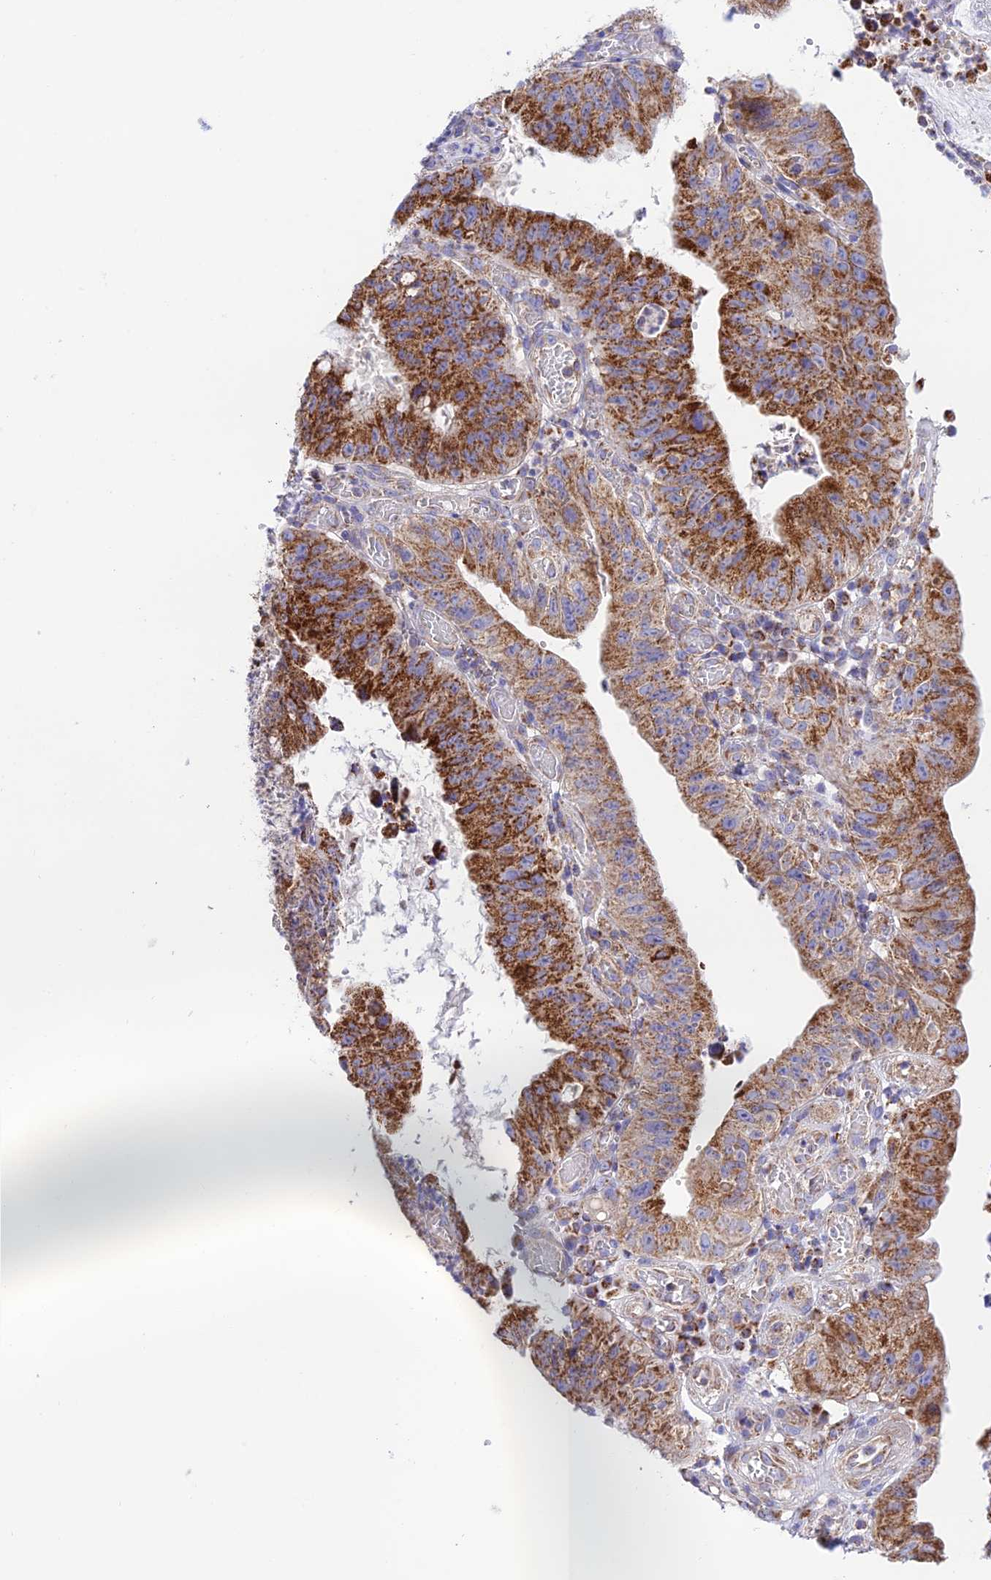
{"staining": {"intensity": "strong", "quantity": ">75%", "location": "cytoplasmic/membranous"}, "tissue": "stomach cancer", "cell_type": "Tumor cells", "image_type": "cancer", "snomed": [{"axis": "morphology", "description": "Adenocarcinoma, NOS"}, {"axis": "topography", "description": "Stomach"}], "caption": "Strong cytoplasmic/membranous protein staining is identified in about >75% of tumor cells in stomach cancer. (DAB IHC with brightfield microscopy, high magnification).", "gene": "HSDL2", "patient": {"sex": "male", "age": 59}}